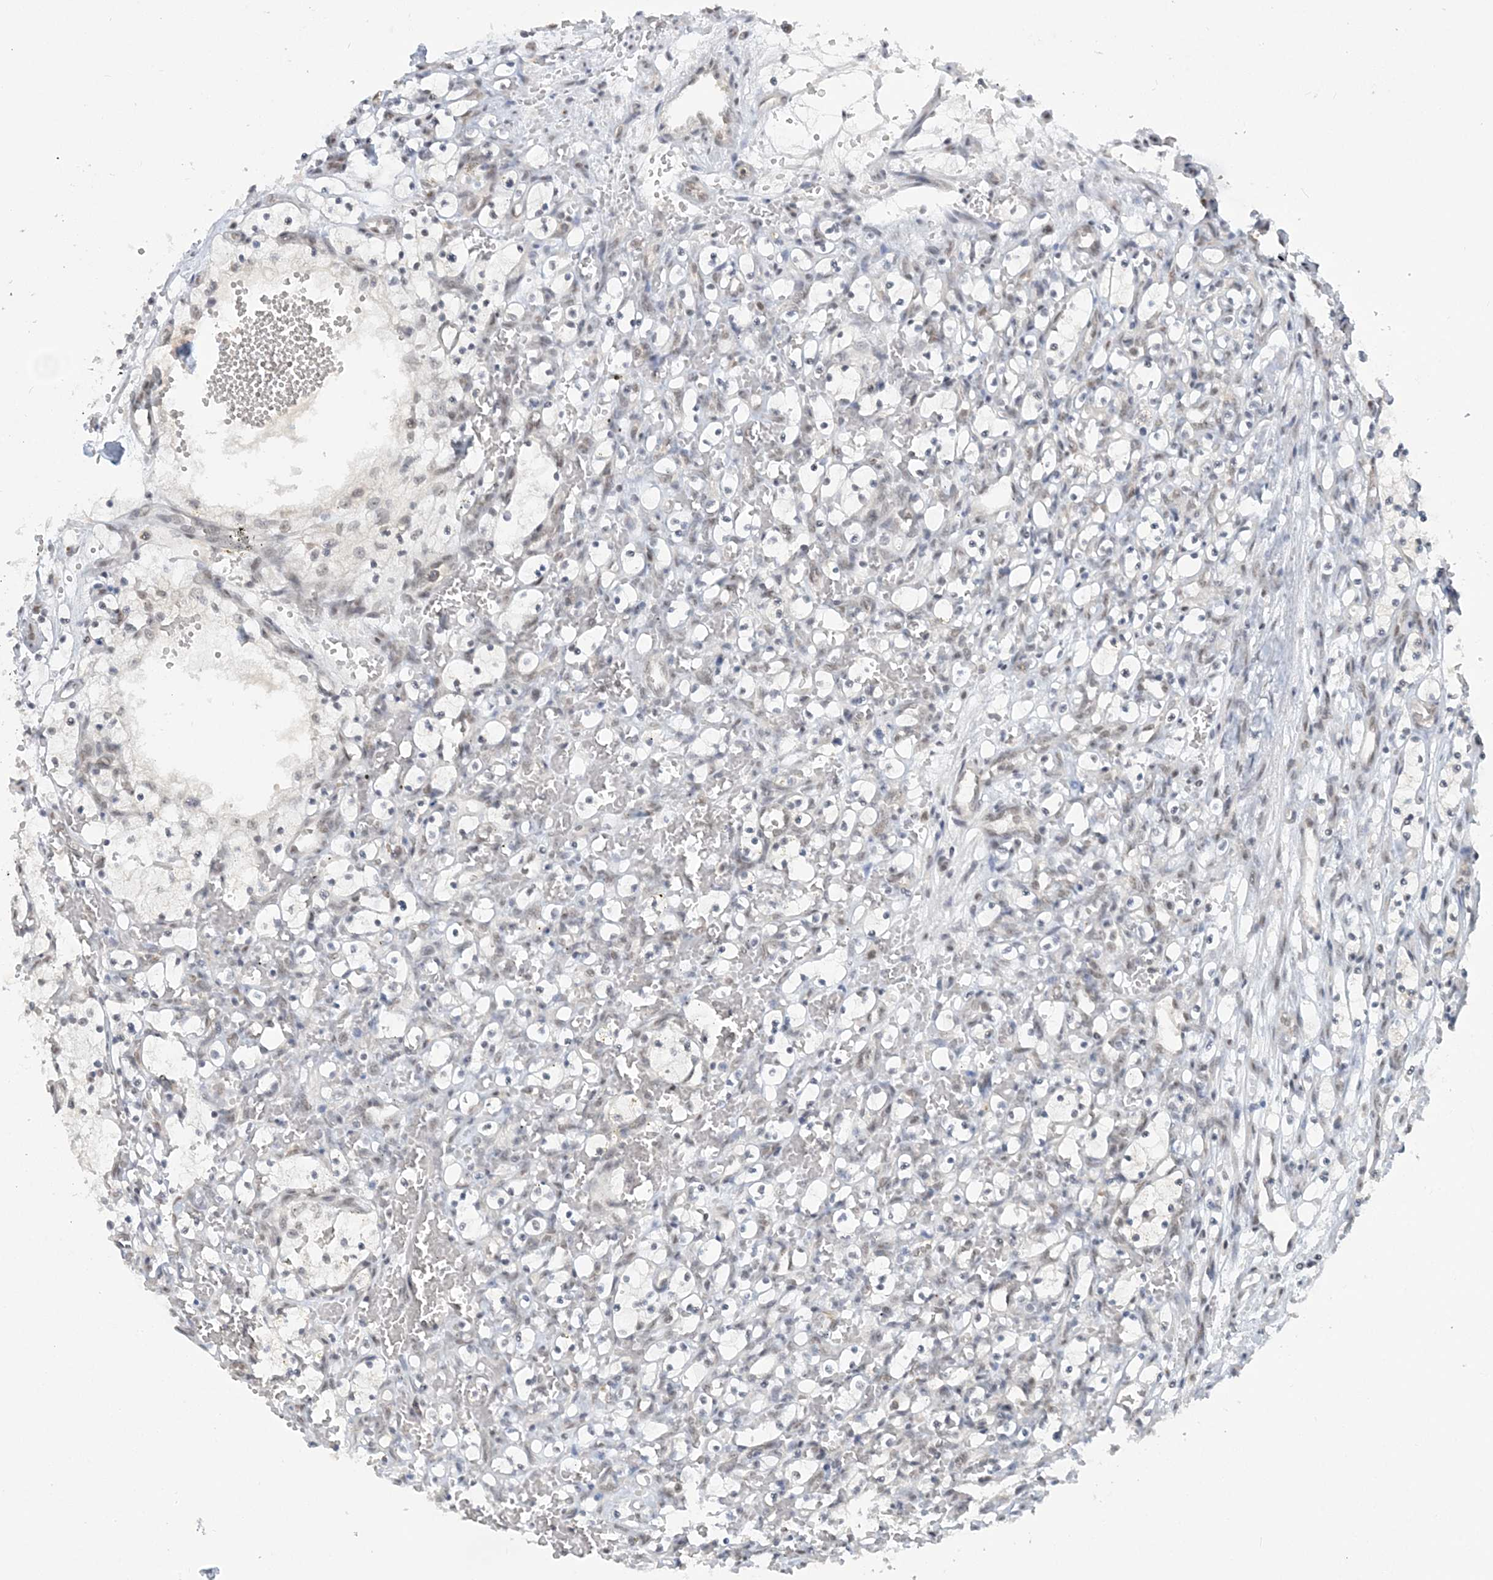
{"staining": {"intensity": "weak", "quantity": "<25%", "location": "nuclear"}, "tissue": "renal cancer", "cell_type": "Tumor cells", "image_type": "cancer", "snomed": [{"axis": "morphology", "description": "Adenocarcinoma, NOS"}, {"axis": "topography", "description": "Kidney"}], "caption": "There is no significant staining in tumor cells of adenocarcinoma (renal).", "gene": "KMT2D", "patient": {"sex": "female", "age": 69}}